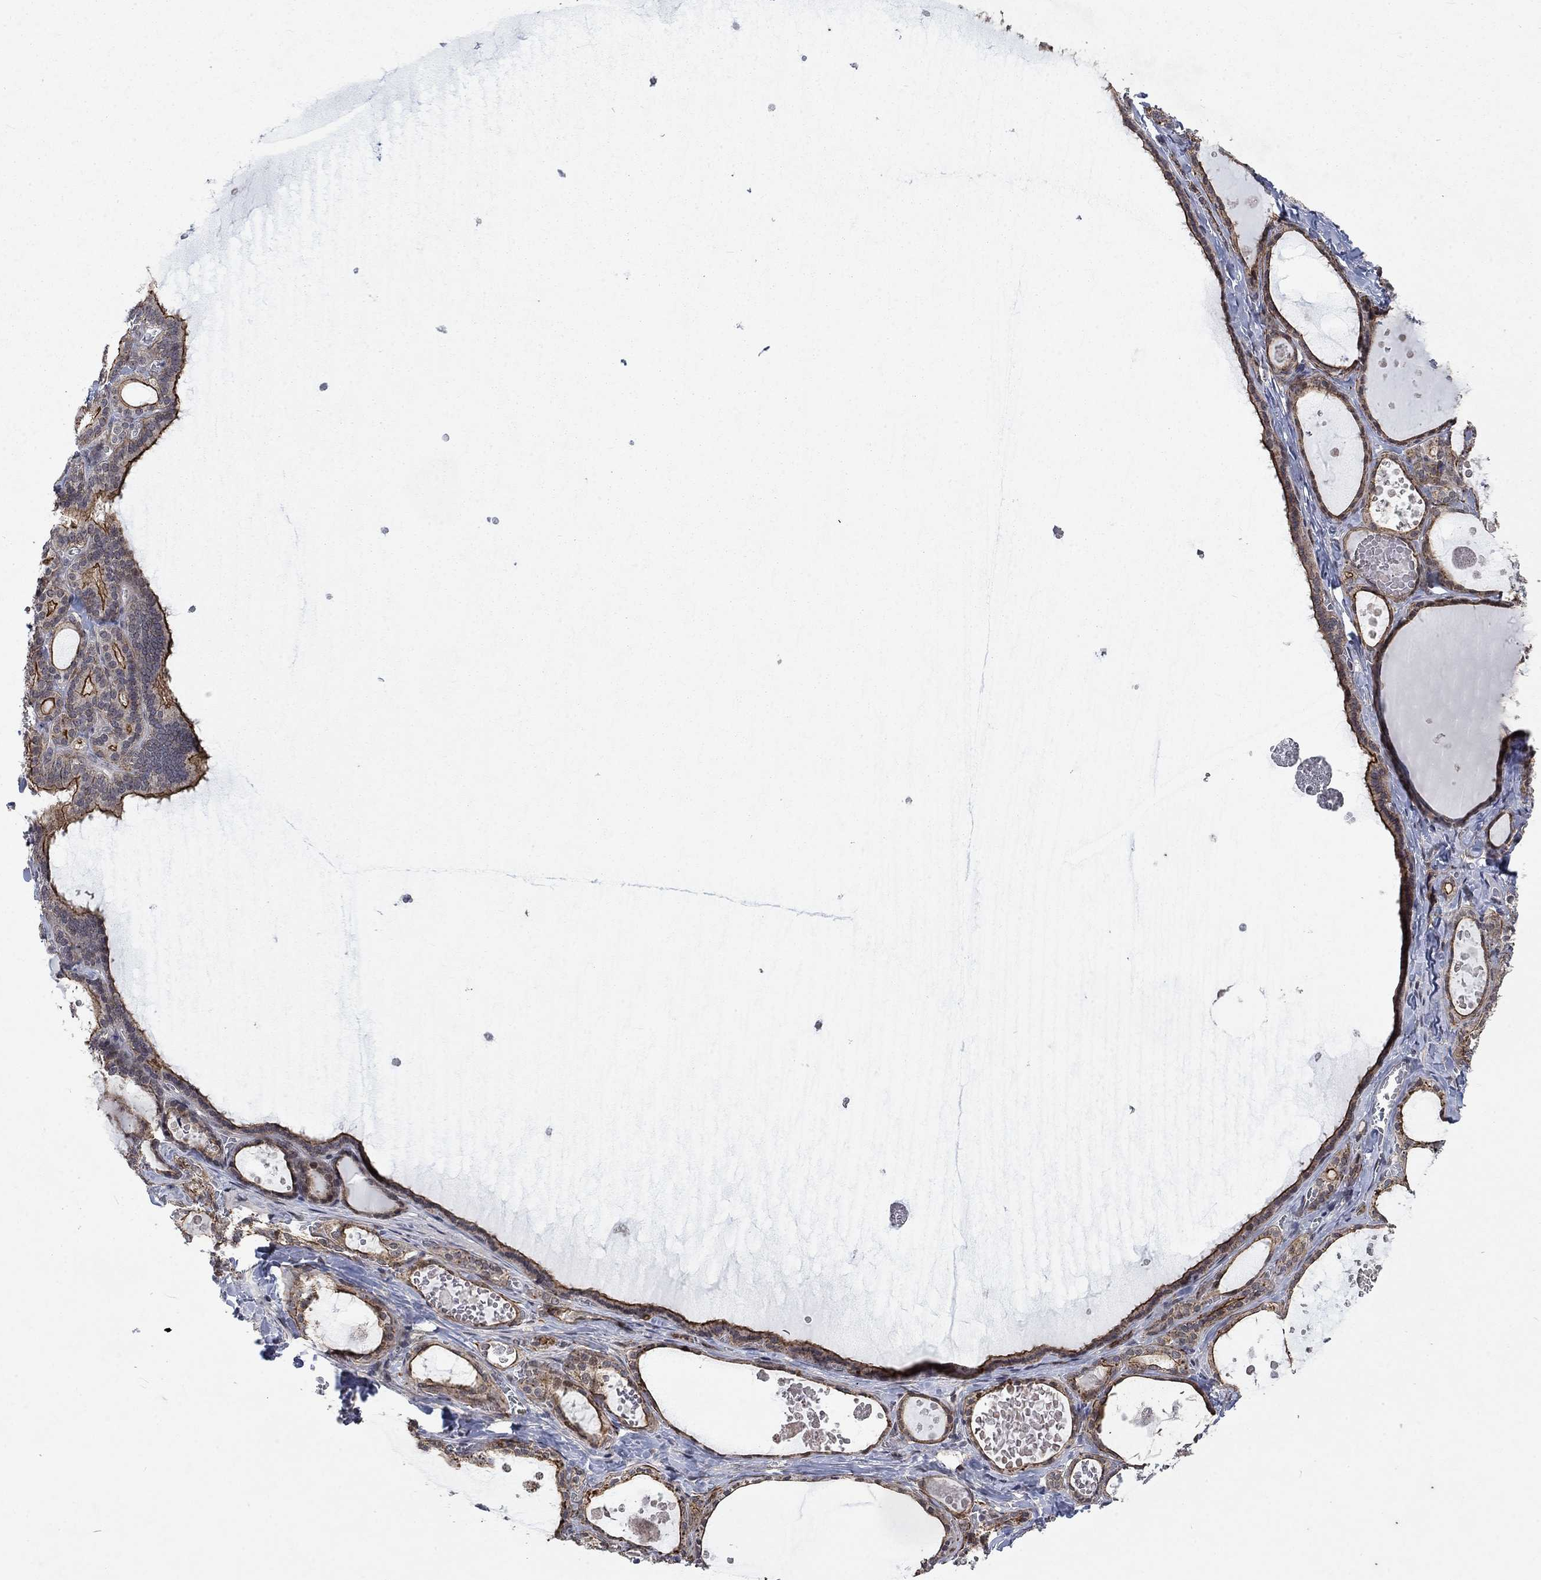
{"staining": {"intensity": "strong", "quantity": ">75%", "location": "cytoplasmic/membranous"}, "tissue": "thyroid gland", "cell_type": "Glandular cells", "image_type": "normal", "snomed": [{"axis": "morphology", "description": "Normal tissue, NOS"}, {"axis": "topography", "description": "Thyroid gland"}], "caption": "Glandular cells exhibit high levels of strong cytoplasmic/membranous expression in approximately >75% of cells in benign thyroid gland. Nuclei are stained in blue.", "gene": "PPP1R9A", "patient": {"sex": "female", "age": 56}}